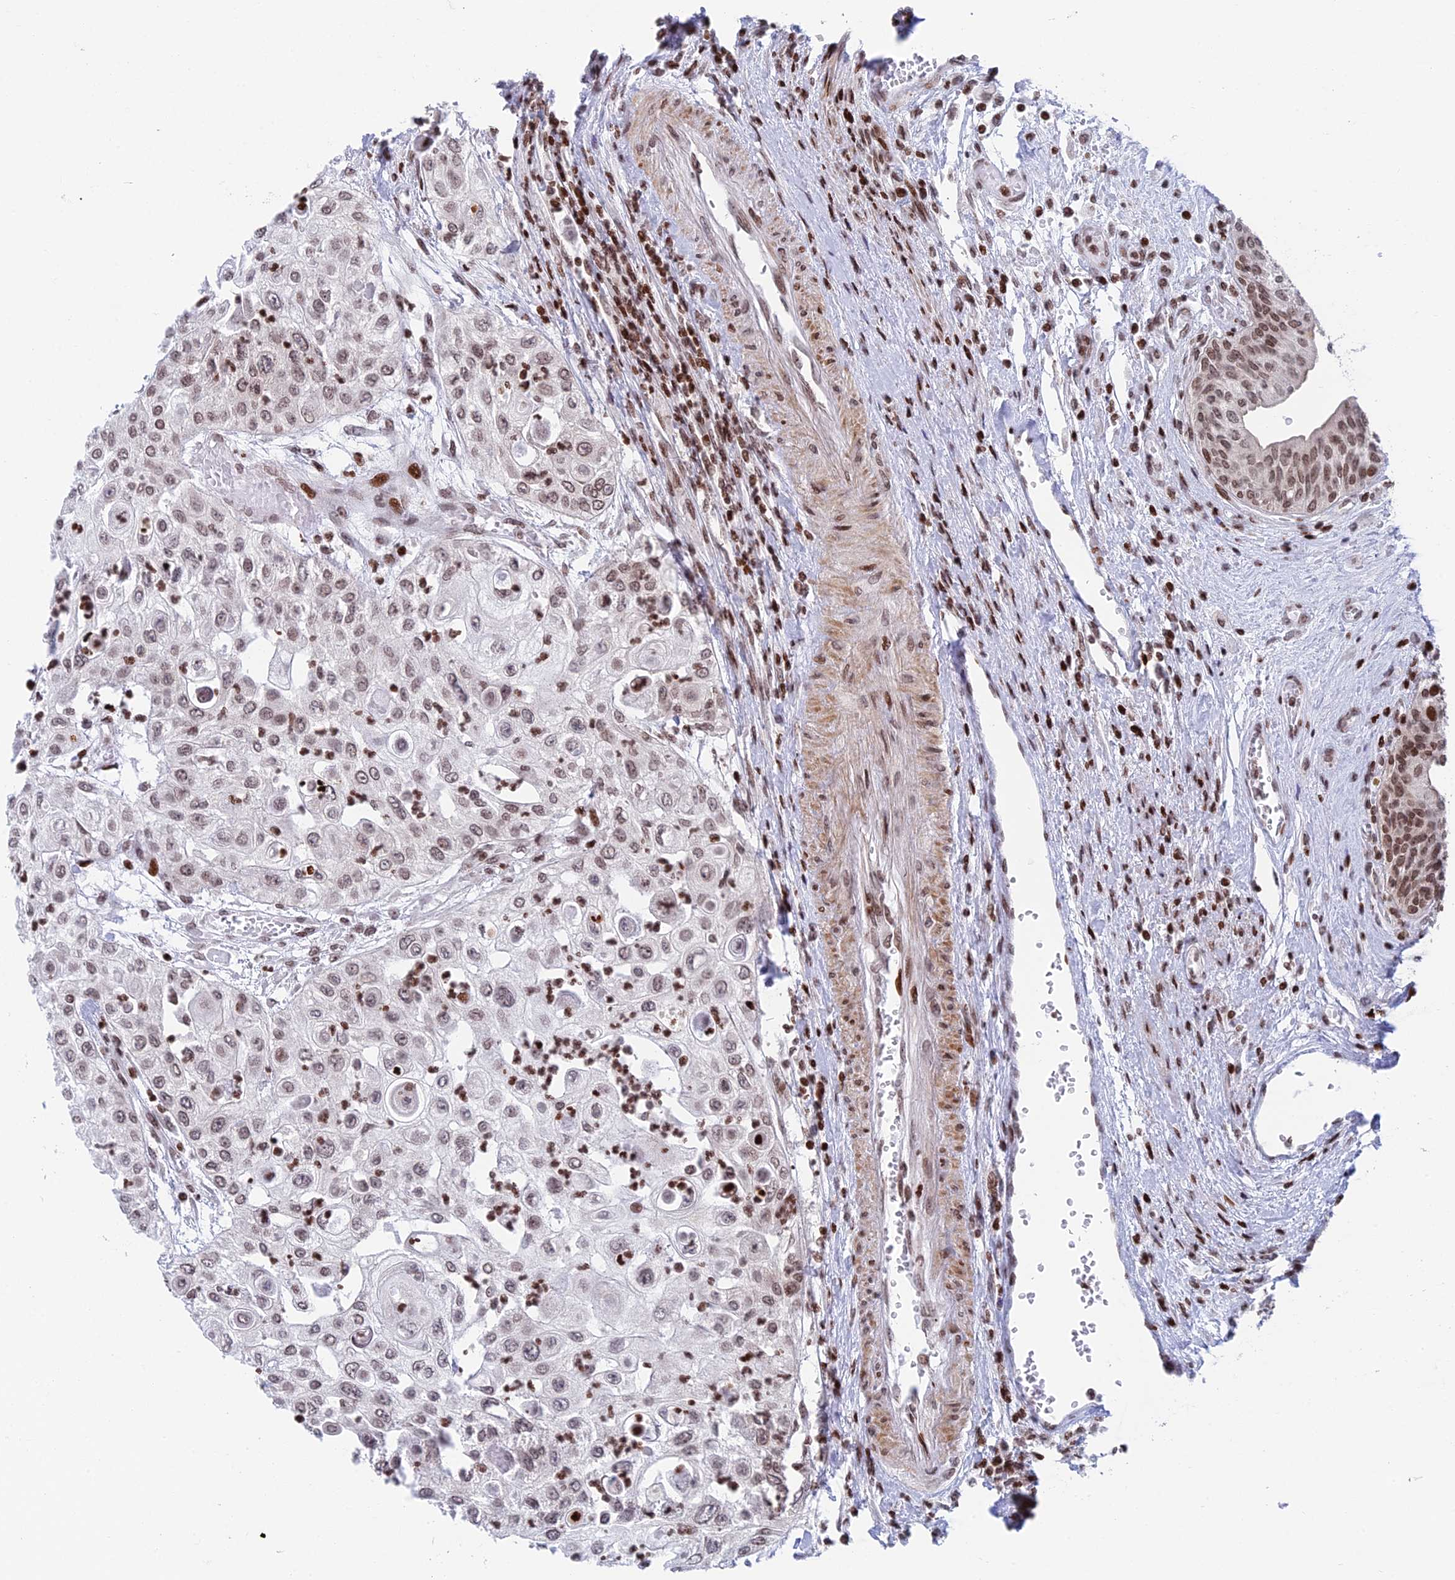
{"staining": {"intensity": "weak", "quantity": "25%-75%", "location": "nuclear"}, "tissue": "urothelial cancer", "cell_type": "Tumor cells", "image_type": "cancer", "snomed": [{"axis": "morphology", "description": "Urothelial carcinoma, High grade"}, {"axis": "topography", "description": "Urinary bladder"}], "caption": "Urothelial cancer stained with a protein marker reveals weak staining in tumor cells.", "gene": "RPAP1", "patient": {"sex": "female", "age": 79}}